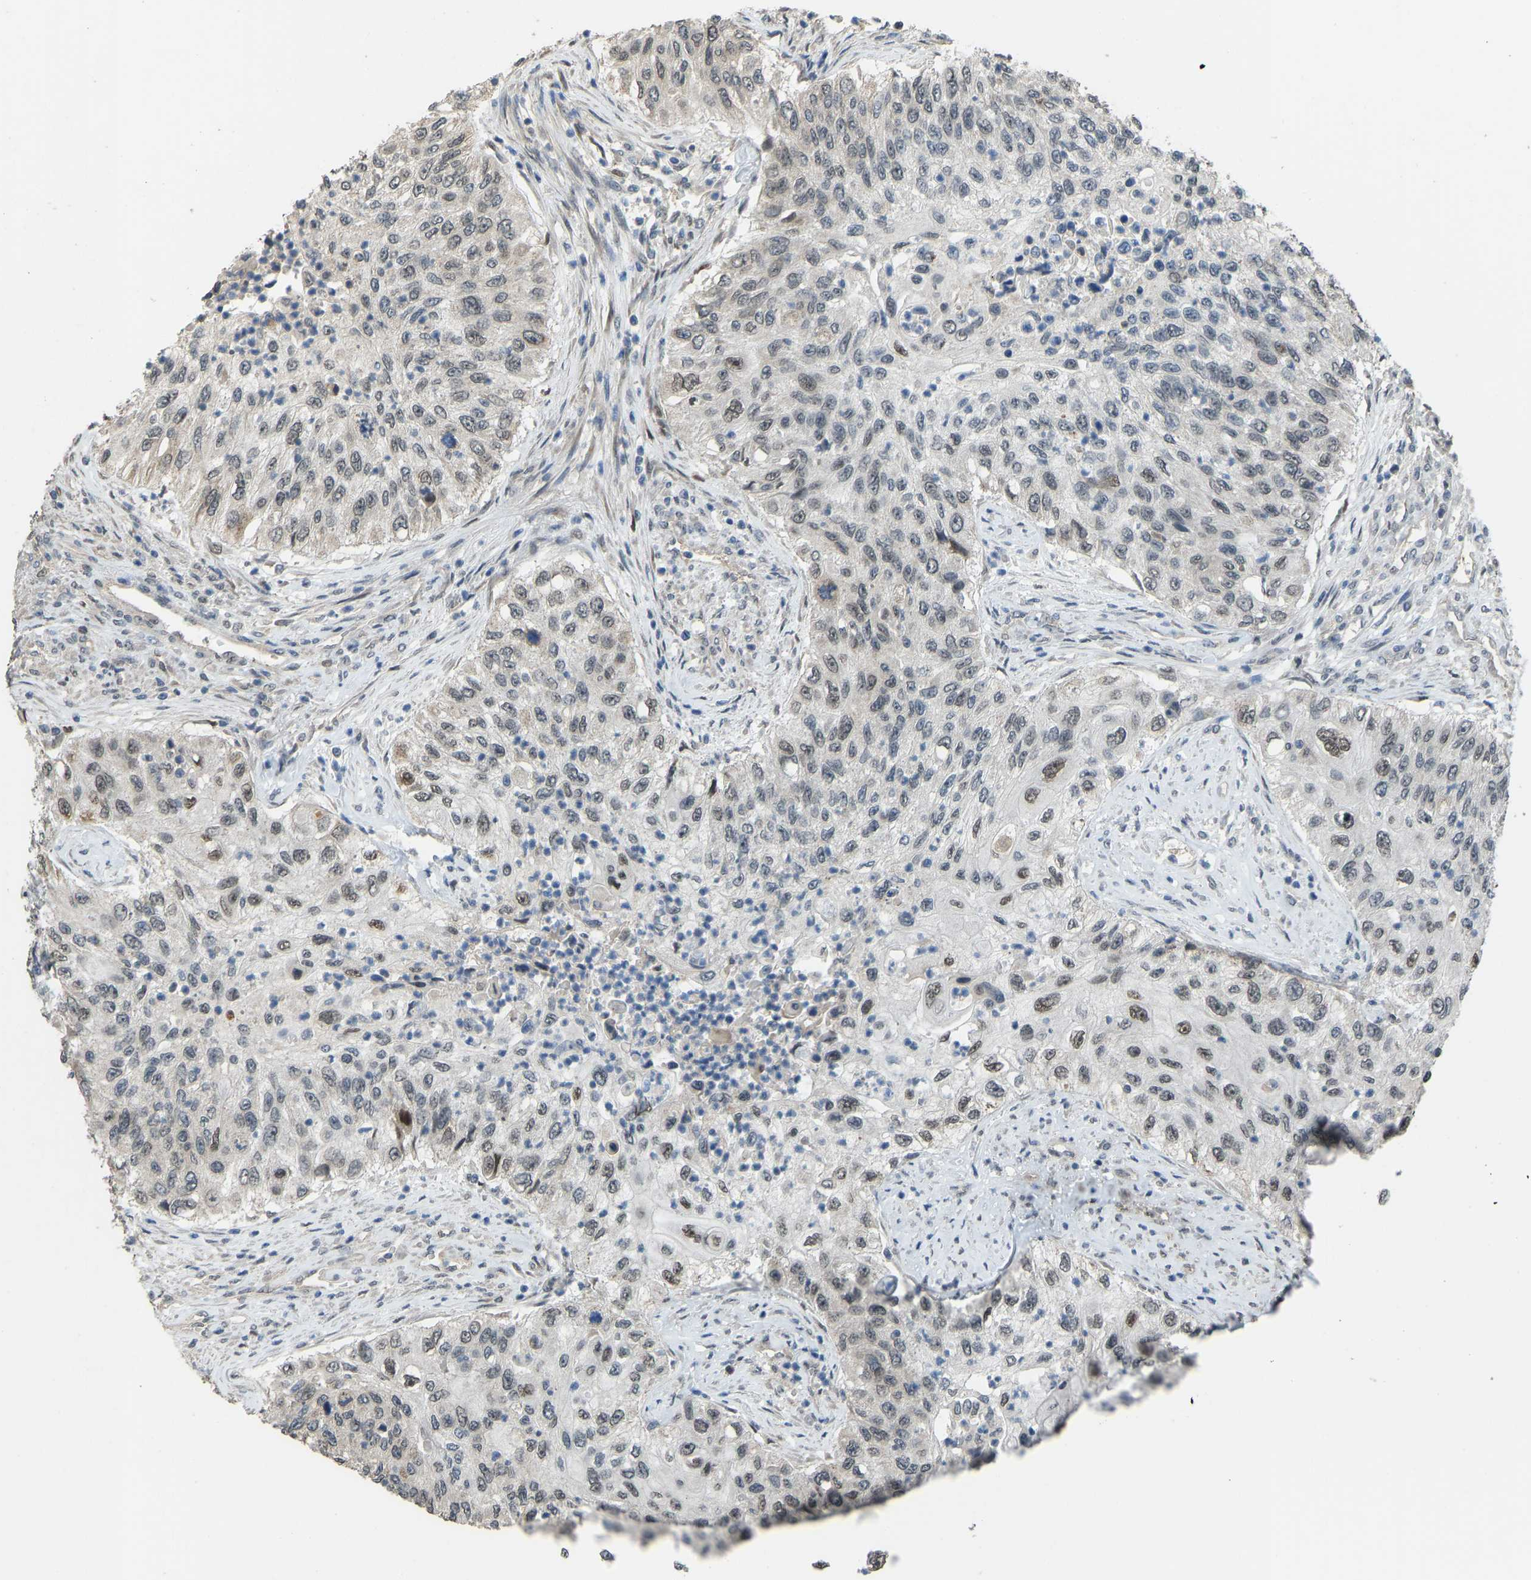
{"staining": {"intensity": "weak", "quantity": "25%-75%", "location": "nuclear"}, "tissue": "urothelial cancer", "cell_type": "Tumor cells", "image_type": "cancer", "snomed": [{"axis": "morphology", "description": "Urothelial carcinoma, High grade"}, {"axis": "topography", "description": "Urinary bladder"}], "caption": "This is an image of IHC staining of urothelial cancer, which shows weak positivity in the nuclear of tumor cells.", "gene": "KPNA6", "patient": {"sex": "female", "age": 60}}